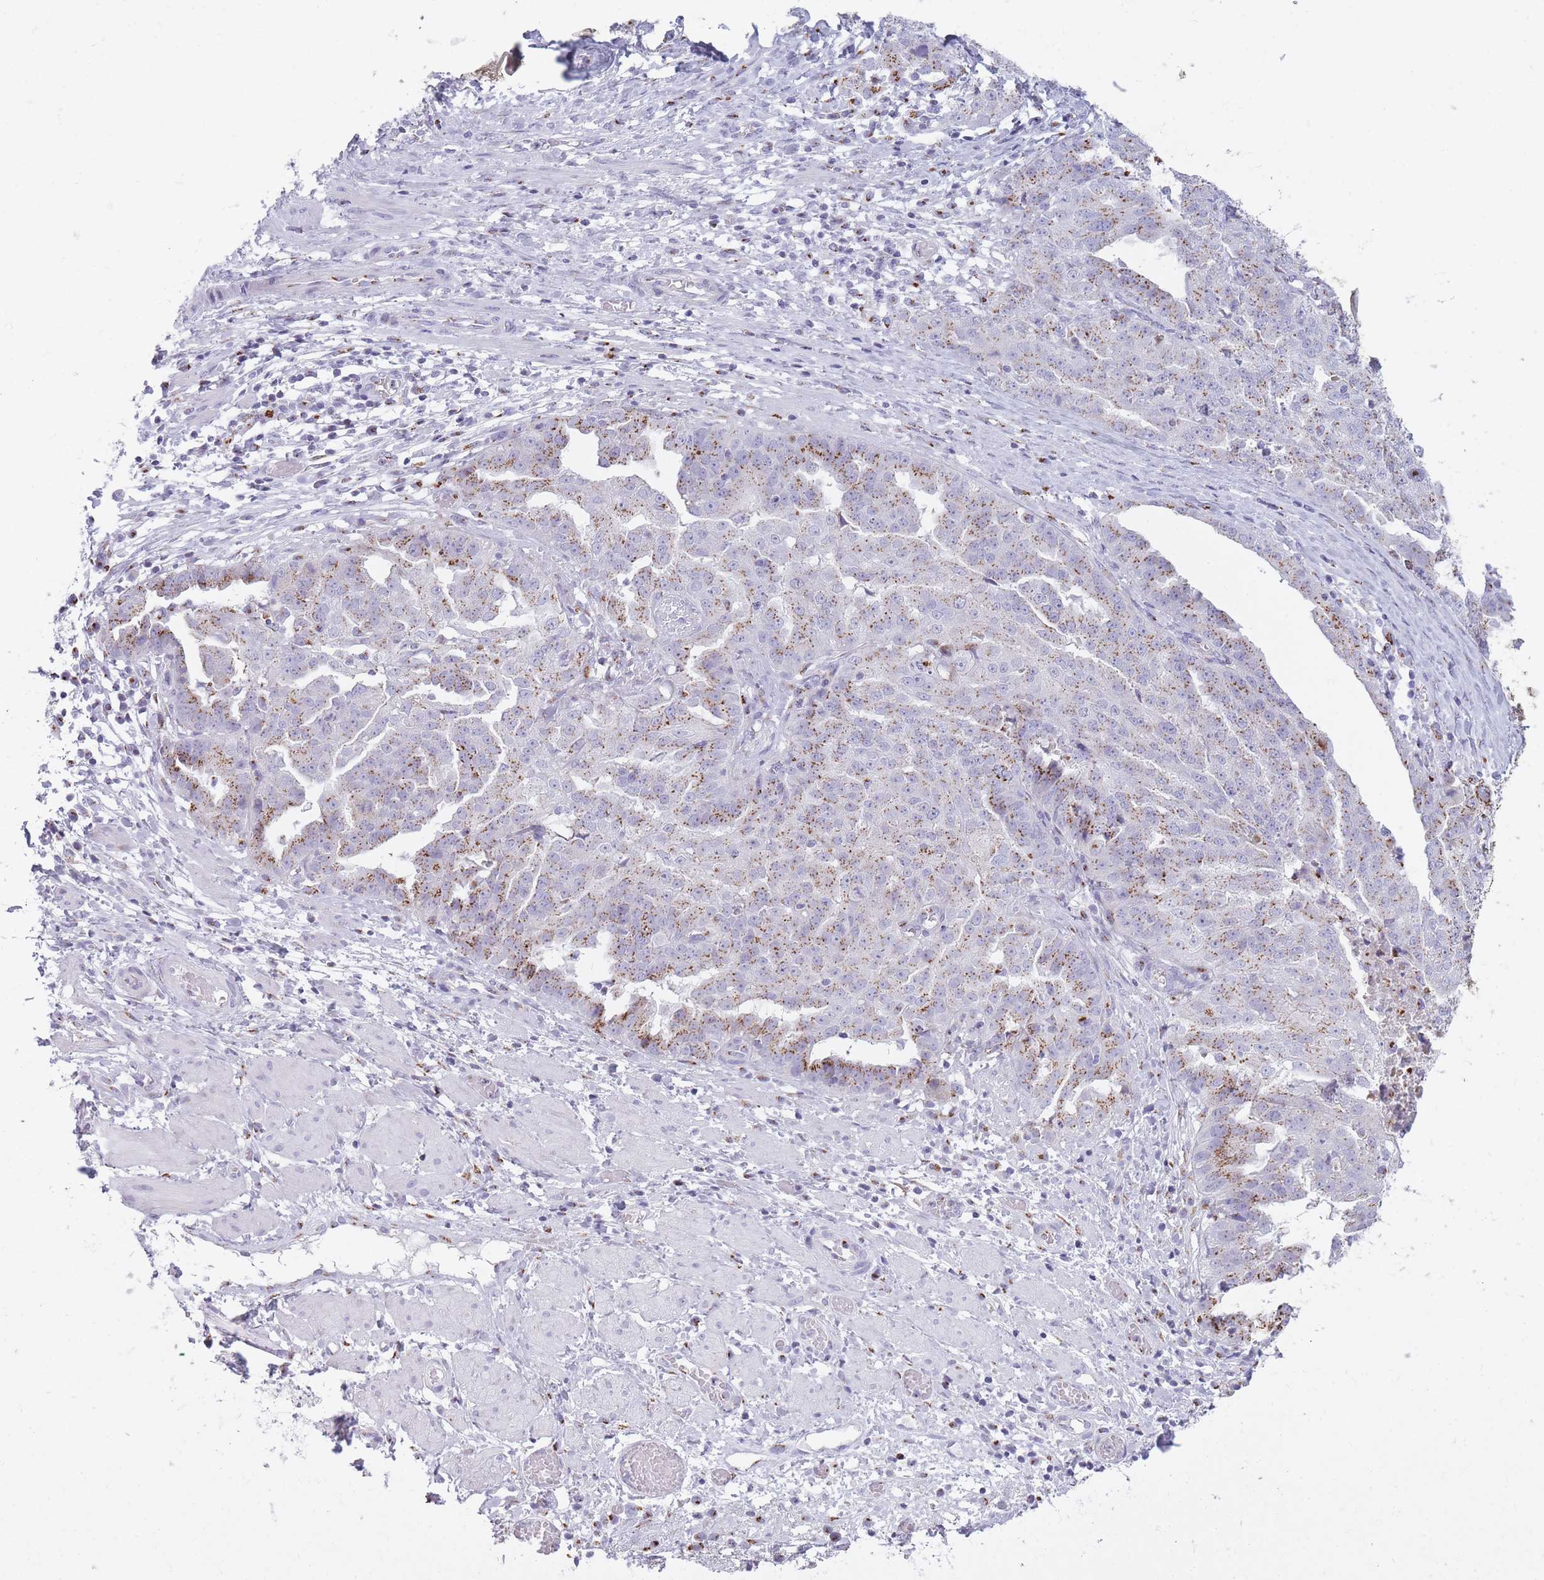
{"staining": {"intensity": "moderate", "quantity": ">75%", "location": "cytoplasmic/membranous"}, "tissue": "ovarian cancer", "cell_type": "Tumor cells", "image_type": "cancer", "snomed": [{"axis": "morphology", "description": "Cystadenocarcinoma, serous, NOS"}, {"axis": "topography", "description": "Ovary"}], "caption": "An immunohistochemistry image of neoplastic tissue is shown. Protein staining in brown labels moderate cytoplasmic/membranous positivity in ovarian cancer within tumor cells.", "gene": "B4GALT2", "patient": {"sex": "female", "age": 58}}